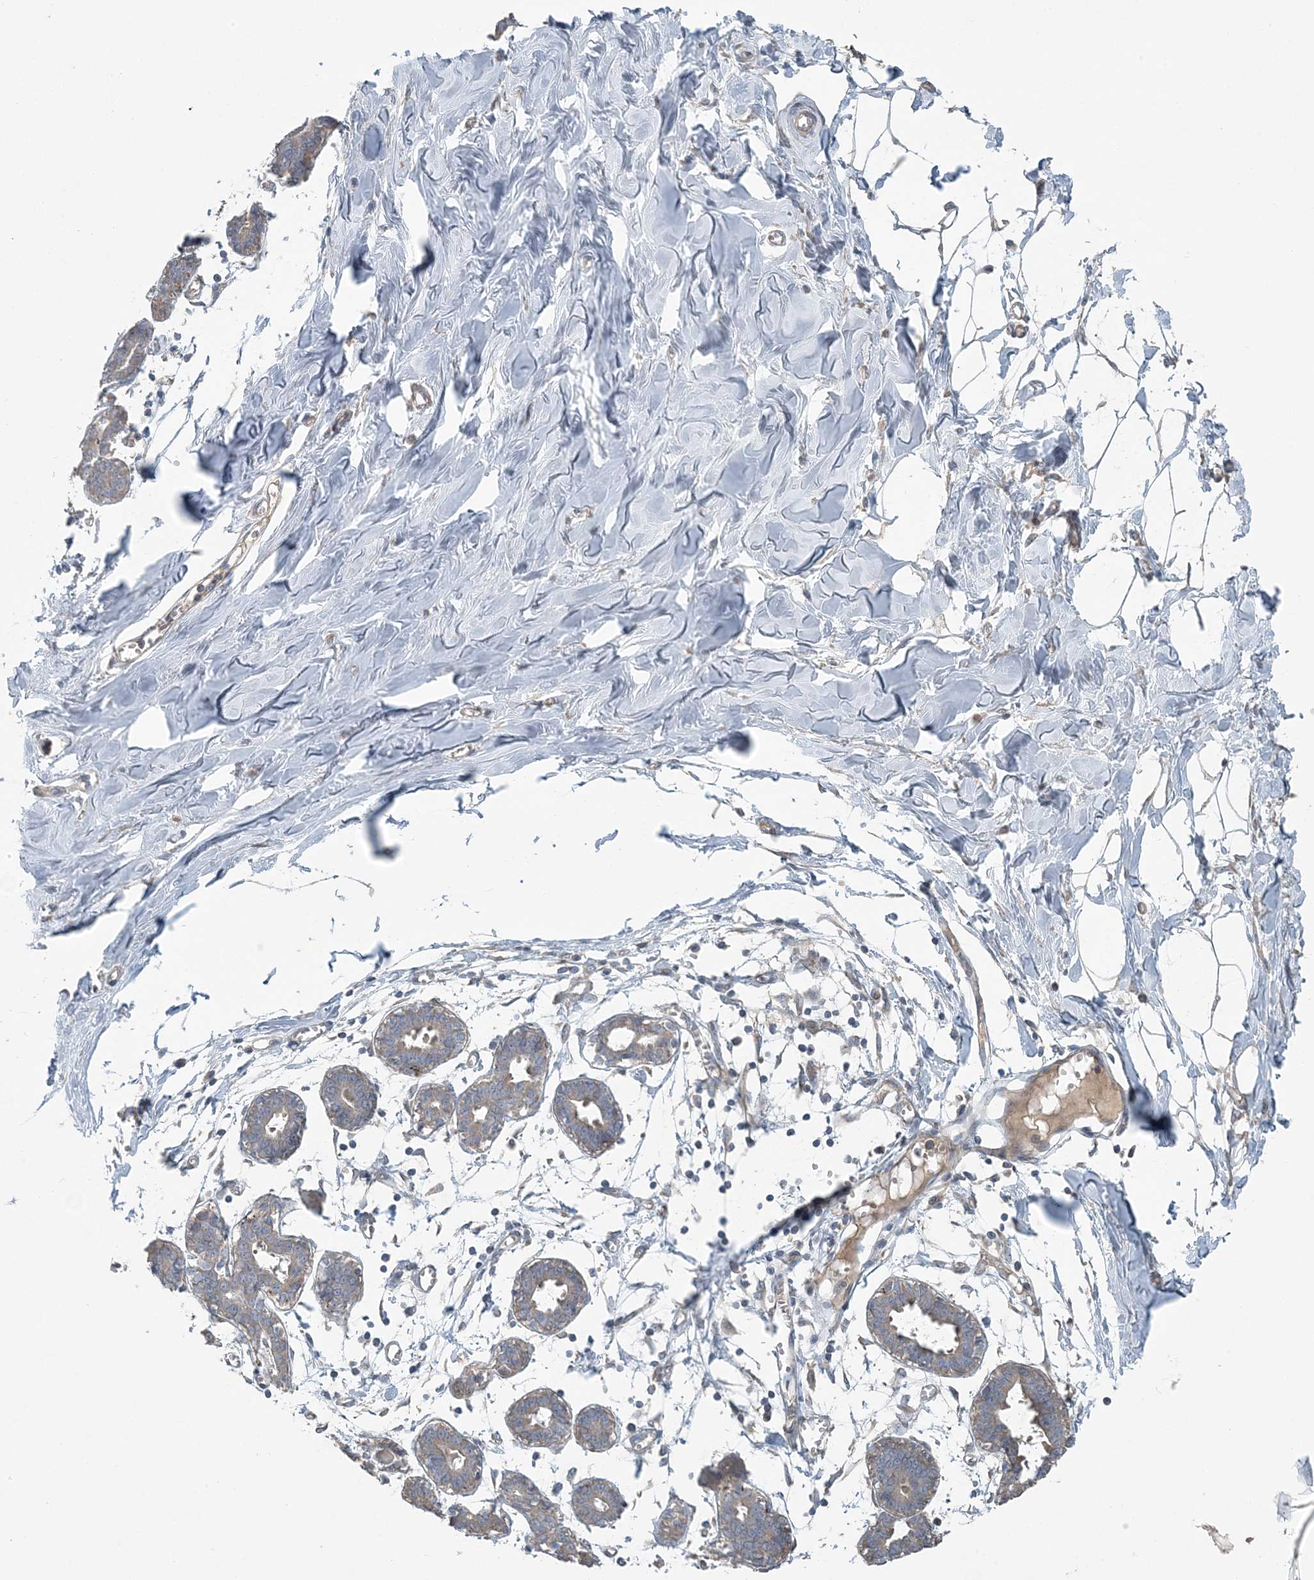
{"staining": {"intensity": "negative", "quantity": "none", "location": "none"}, "tissue": "breast", "cell_type": "Adipocytes", "image_type": "normal", "snomed": [{"axis": "morphology", "description": "Normal tissue, NOS"}, {"axis": "topography", "description": "Breast"}], "caption": "Immunohistochemistry (IHC) of benign breast exhibits no expression in adipocytes.", "gene": "SLC4A10", "patient": {"sex": "female", "age": 27}}